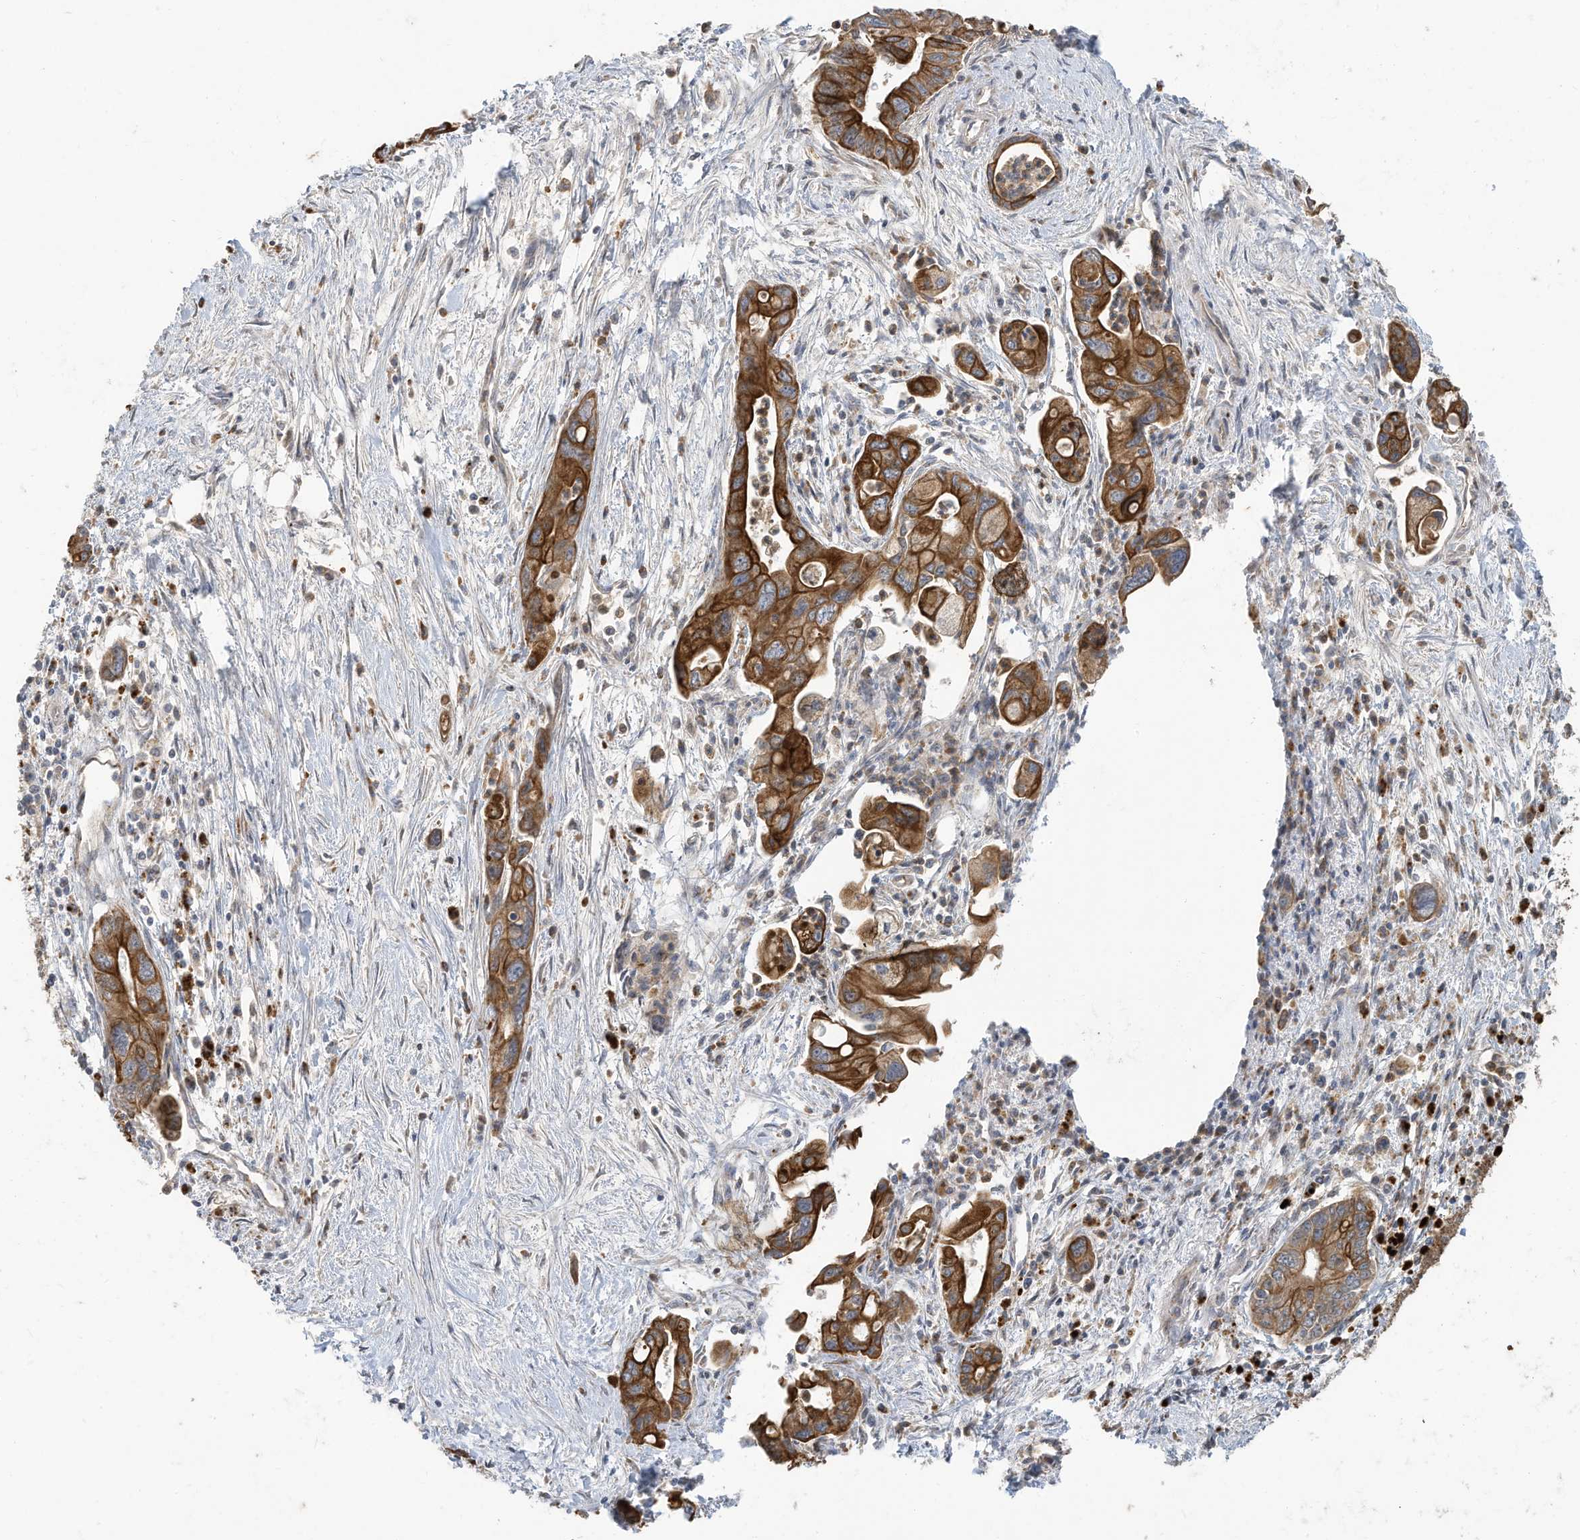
{"staining": {"intensity": "strong", "quantity": ">75%", "location": "cytoplasmic/membranous"}, "tissue": "pancreatic cancer", "cell_type": "Tumor cells", "image_type": "cancer", "snomed": [{"axis": "morphology", "description": "Adenocarcinoma, NOS"}, {"axis": "topography", "description": "Pancreas"}], "caption": "Pancreatic cancer (adenocarcinoma) stained for a protein (brown) shows strong cytoplasmic/membranous positive positivity in about >75% of tumor cells.", "gene": "C2orf74", "patient": {"sex": "male", "age": 70}}